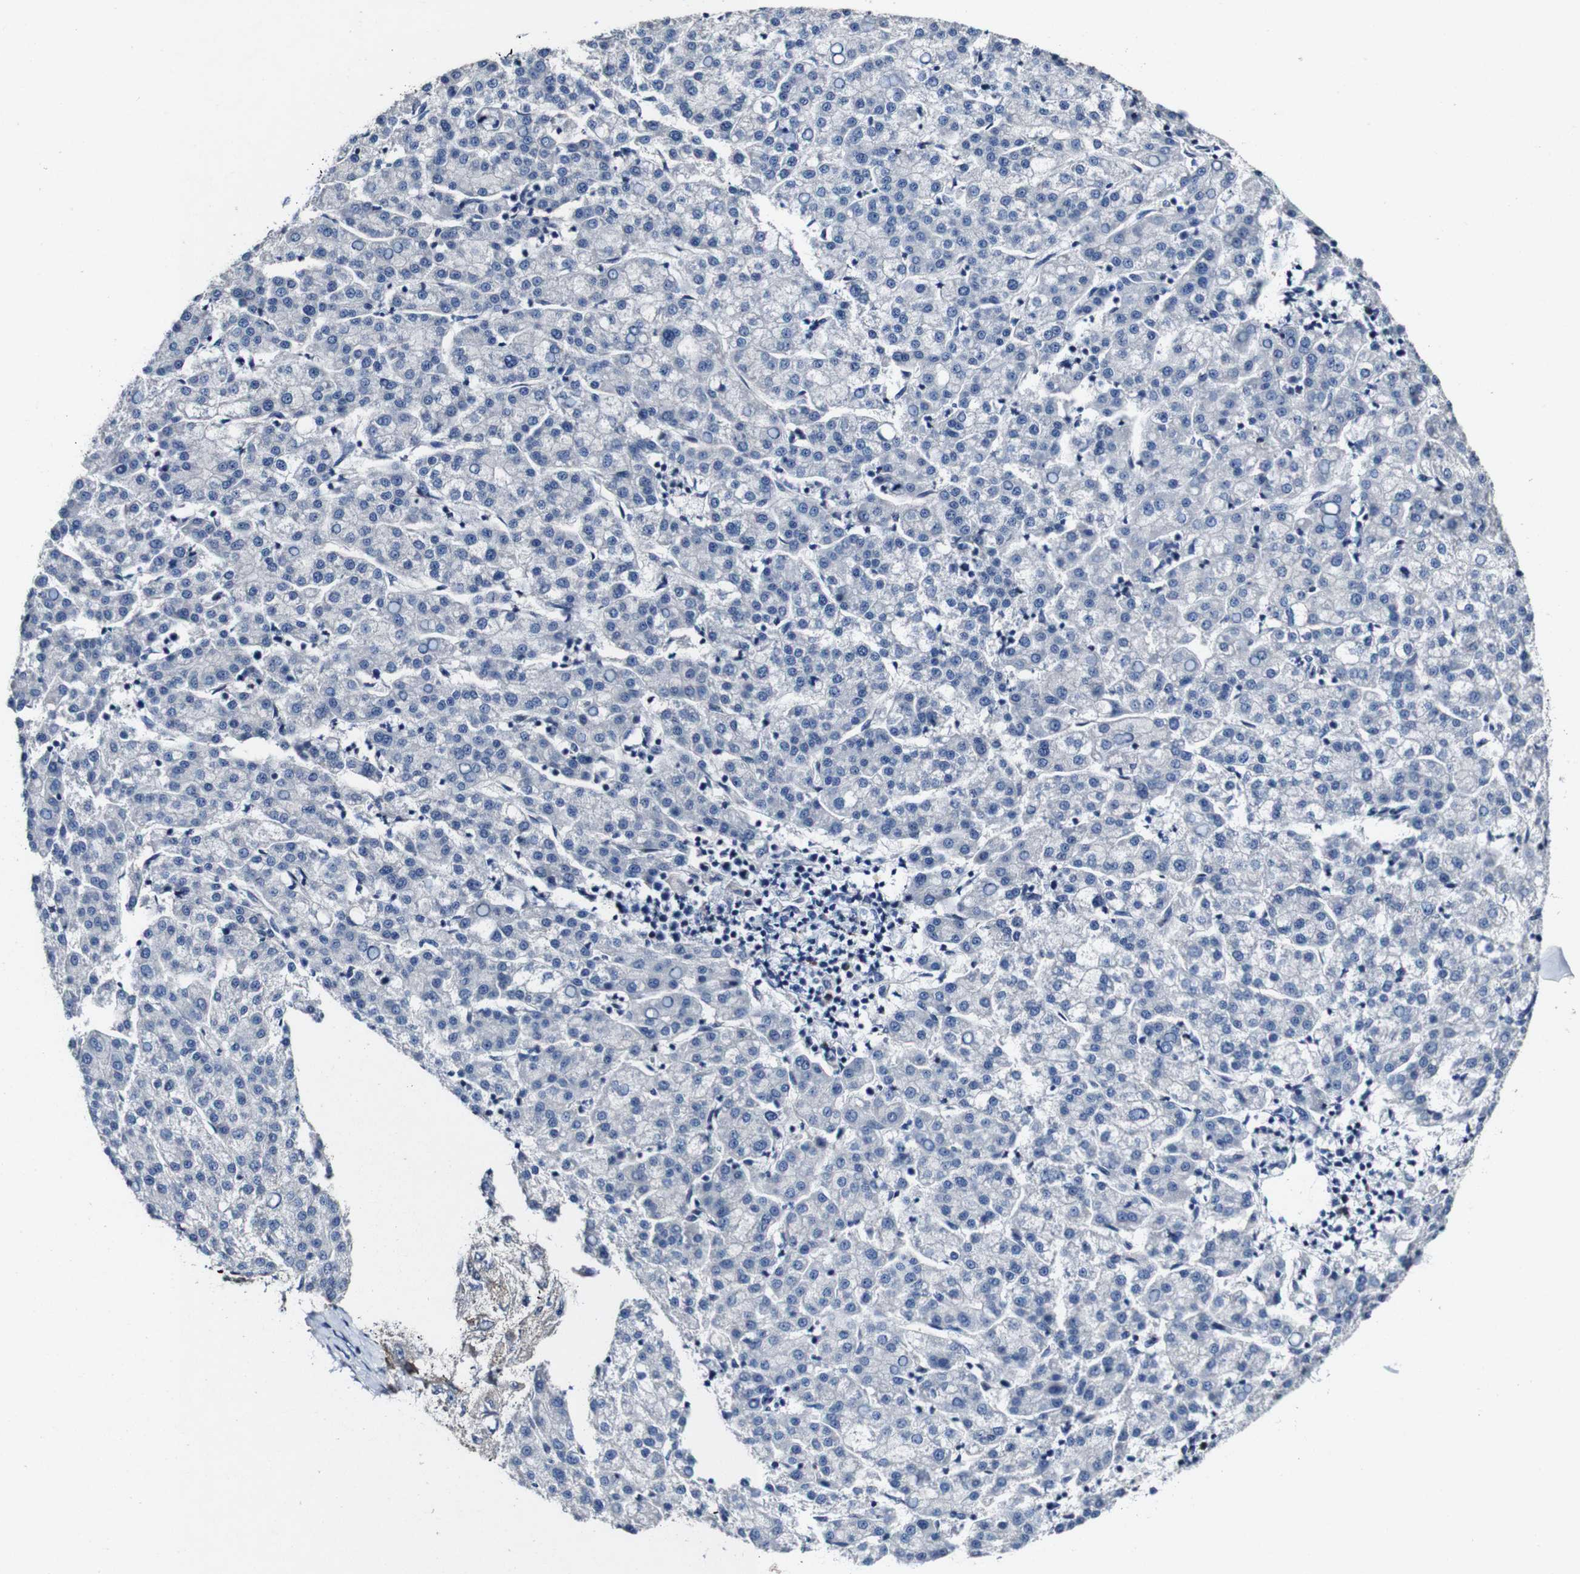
{"staining": {"intensity": "negative", "quantity": "none", "location": "none"}, "tissue": "liver cancer", "cell_type": "Tumor cells", "image_type": "cancer", "snomed": [{"axis": "morphology", "description": "Carcinoma, Hepatocellular, NOS"}, {"axis": "topography", "description": "Liver"}], "caption": "DAB (3,3'-diaminobenzidine) immunohistochemical staining of human liver hepatocellular carcinoma shows no significant staining in tumor cells. (Brightfield microscopy of DAB IHC at high magnification).", "gene": "GRAMD1A", "patient": {"sex": "female", "age": 58}}